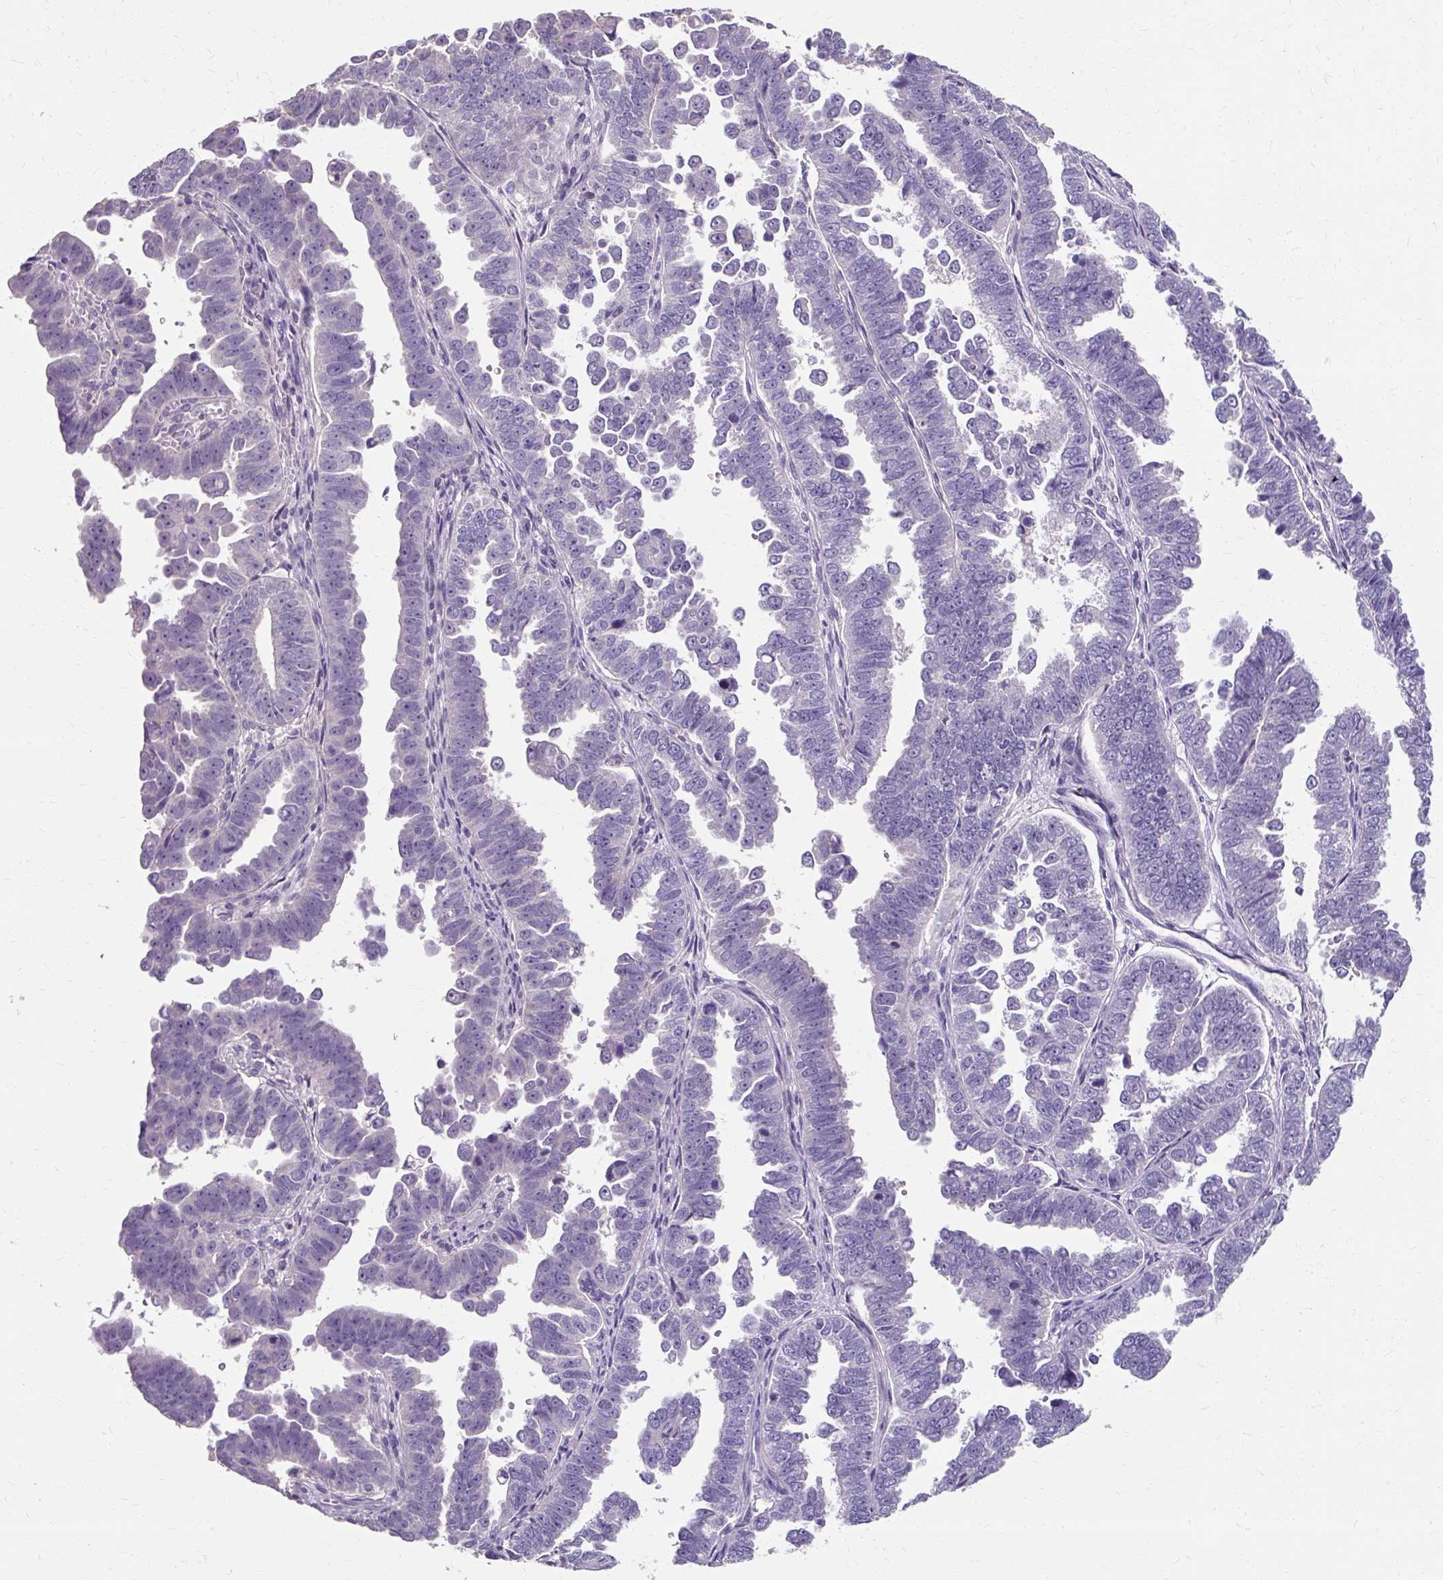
{"staining": {"intensity": "negative", "quantity": "none", "location": "none"}, "tissue": "endometrial cancer", "cell_type": "Tumor cells", "image_type": "cancer", "snomed": [{"axis": "morphology", "description": "Adenocarcinoma, NOS"}, {"axis": "topography", "description": "Endometrium"}], "caption": "Tumor cells show no significant protein expression in endometrial cancer (adenocarcinoma).", "gene": "KLHL24", "patient": {"sex": "female", "age": 75}}